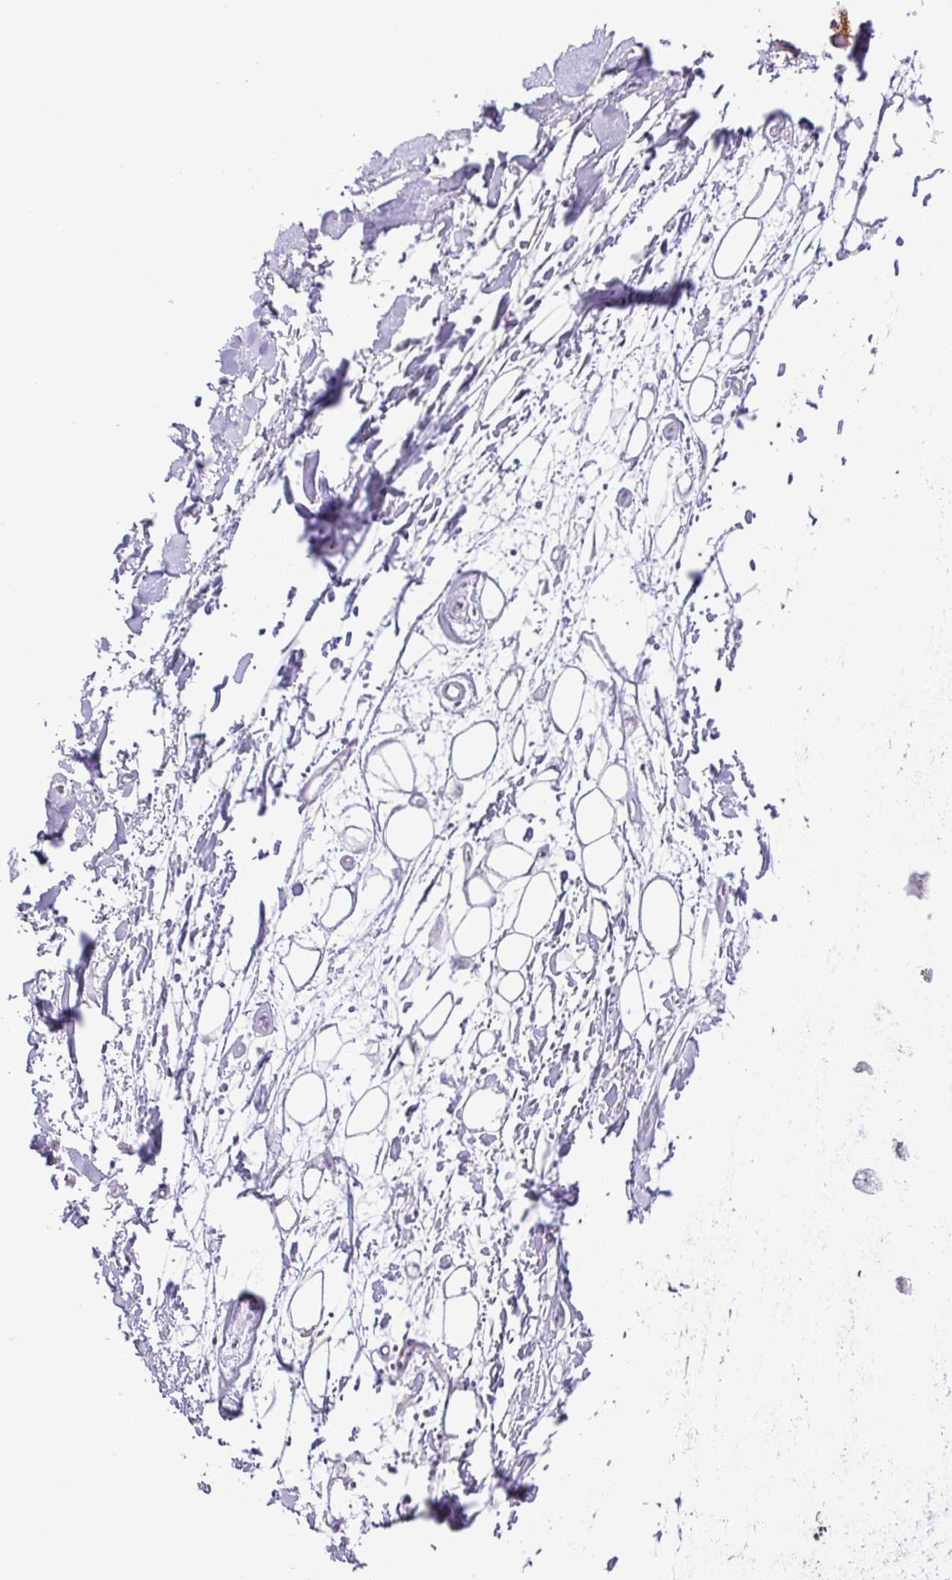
{"staining": {"intensity": "negative", "quantity": "none", "location": "none"}, "tissue": "adipose tissue", "cell_type": "Adipocytes", "image_type": "normal", "snomed": [{"axis": "morphology", "description": "Normal tissue, NOS"}, {"axis": "topography", "description": "Cartilage tissue"}], "caption": "High power microscopy photomicrograph of an immunohistochemistry (IHC) photomicrograph of benign adipose tissue, revealing no significant expression in adipocytes. (Brightfield microscopy of DAB IHC at high magnification).", "gene": "GALNT12", "patient": {"sex": "male", "age": 57}}